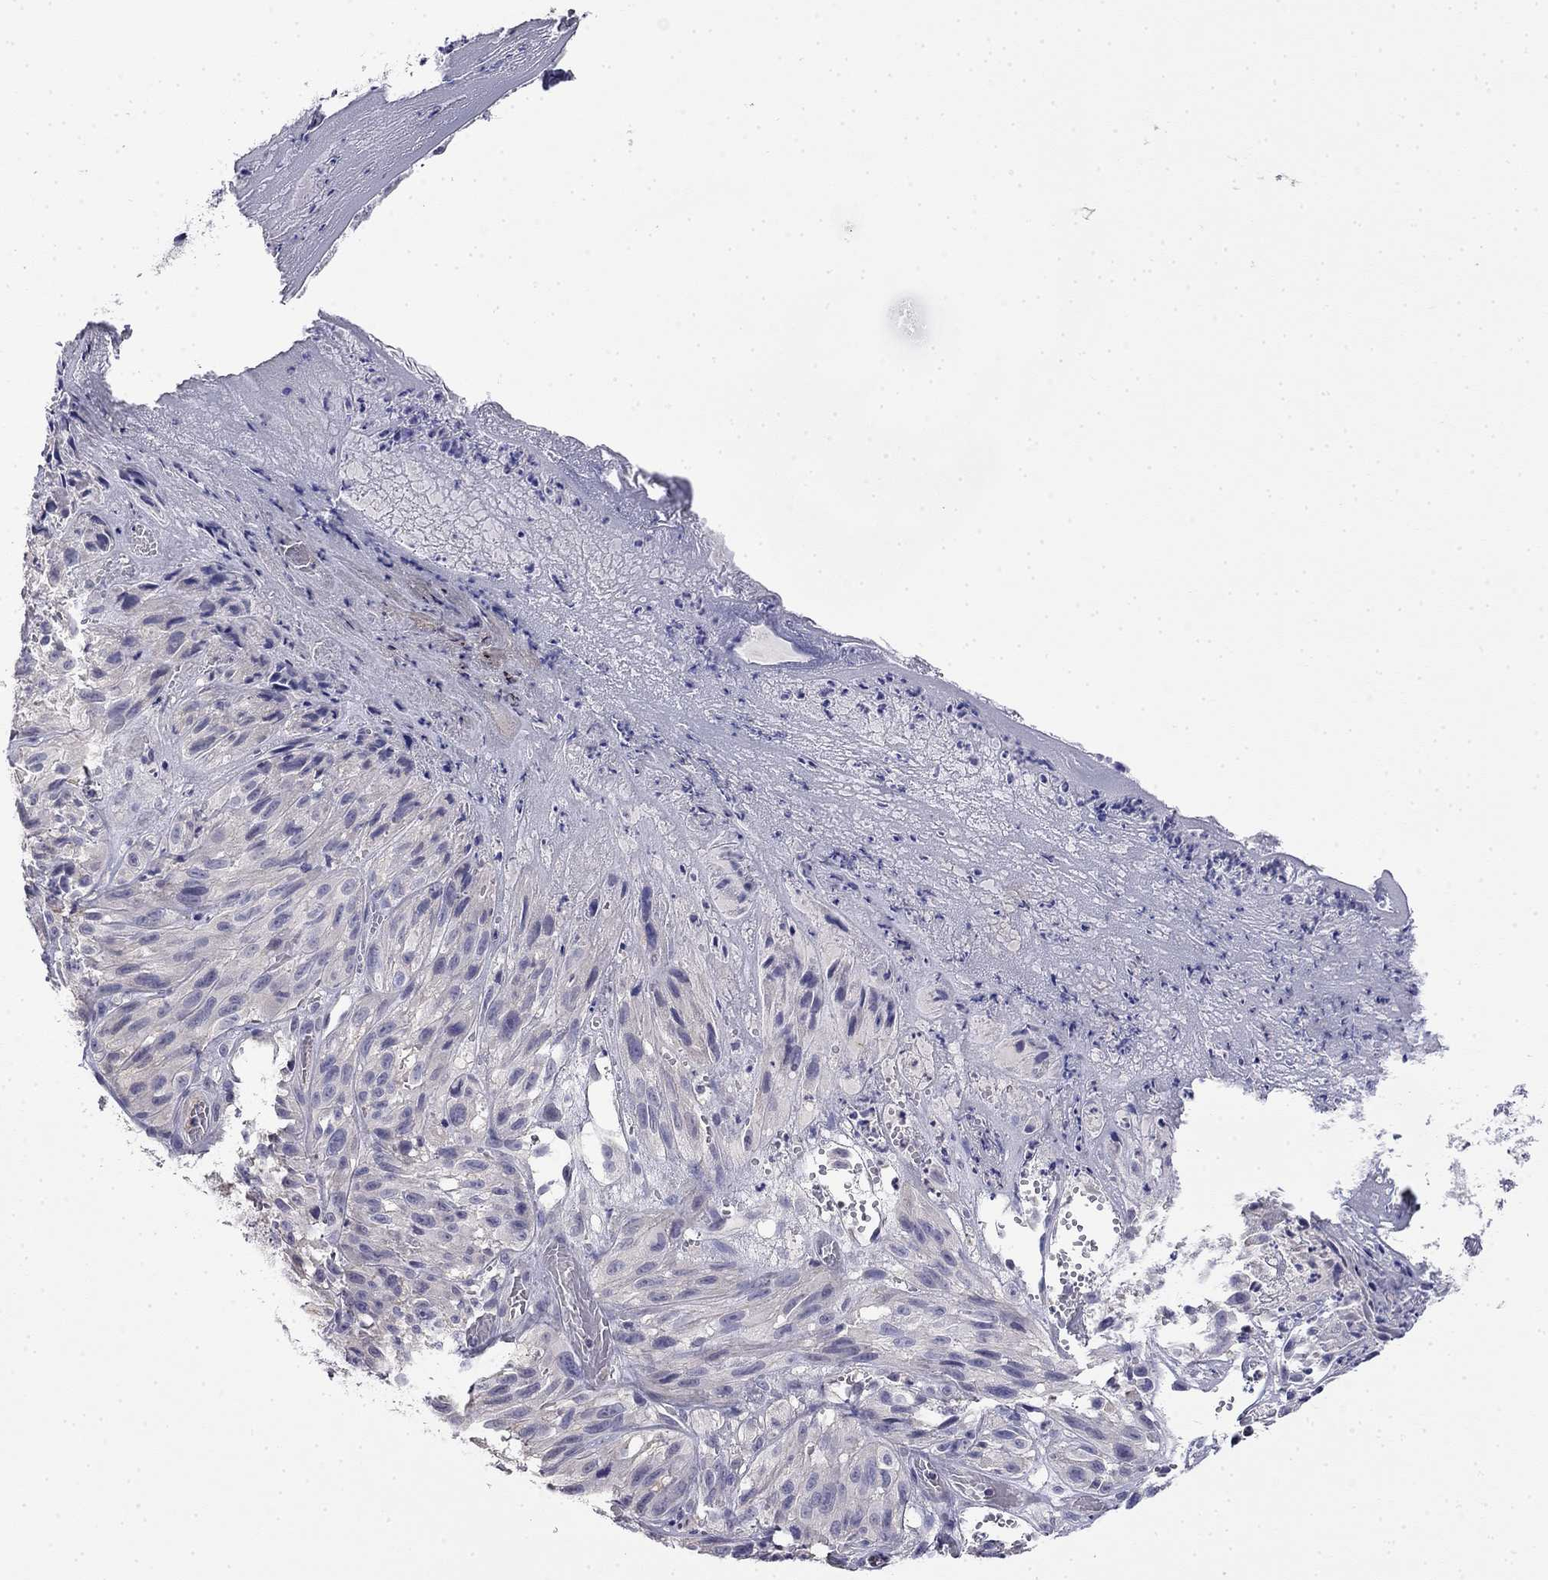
{"staining": {"intensity": "negative", "quantity": "none", "location": "none"}, "tissue": "melanoma", "cell_type": "Tumor cells", "image_type": "cancer", "snomed": [{"axis": "morphology", "description": "Malignant melanoma, NOS"}, {"axis": "topography", "description": "Skin"}], "caption": "DAB immunohistochemical staining of human melanoma exhibits no significant staining in tumor cells.", "gene": "GUCA1B", "patient": {"sex": "male", "age": 51}}